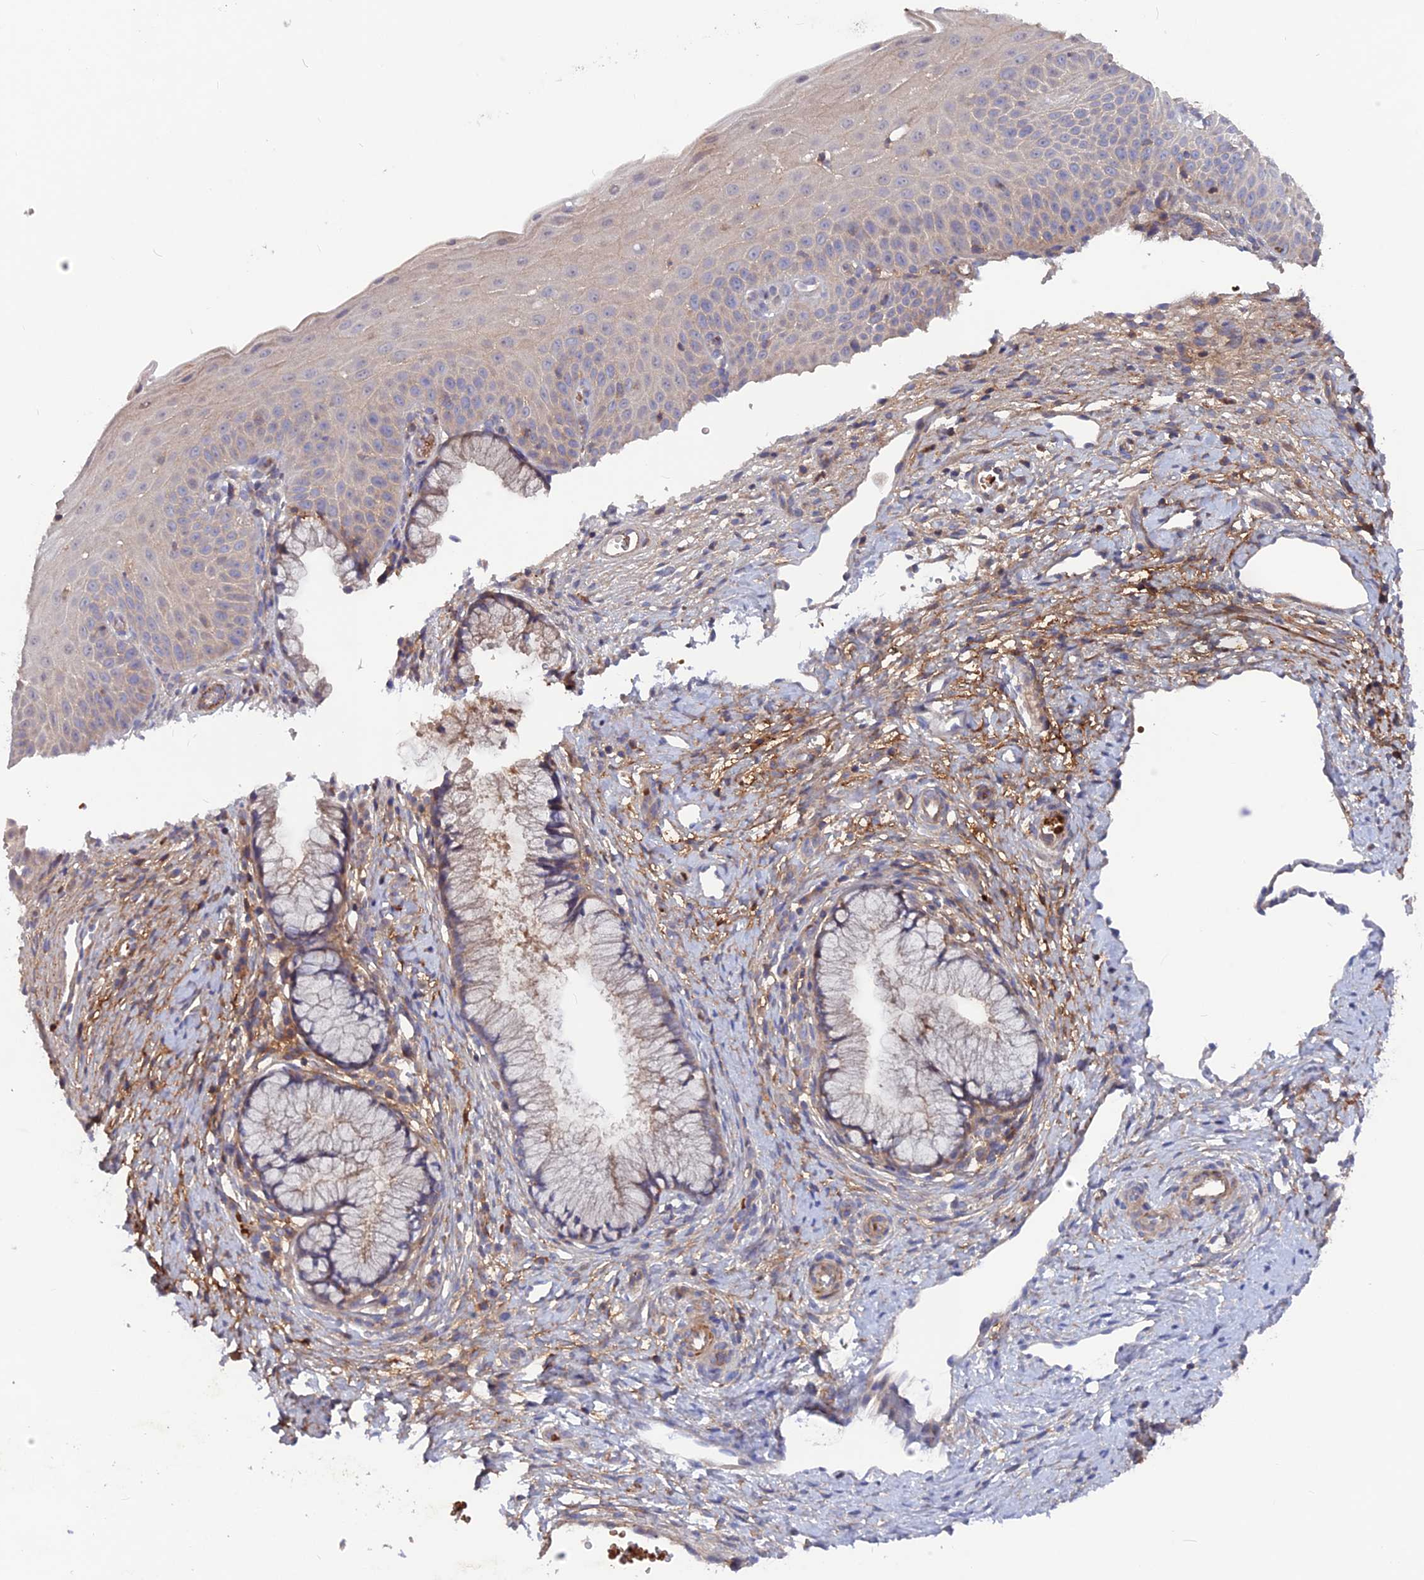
{"staining": {"intensity": "moderate", "quantity": "<25%", "location": "cytoplasmic/membranous"}, "tissue": "cervix", "cell_type": "Glandular cells", "image_type": "normal", "snomed": [{"axis": "morphology", "description": "Normal tissue, NOS"}, {"axis": "topography", "description": "Cervix"}], "caption": "Glandular cells display low levels of moderate cytoplasmic/membranous staining in approximately <25% of cells in benign cervix.", "gene": "CPNE7", "patient": {"sex": "female", "age": 36}}